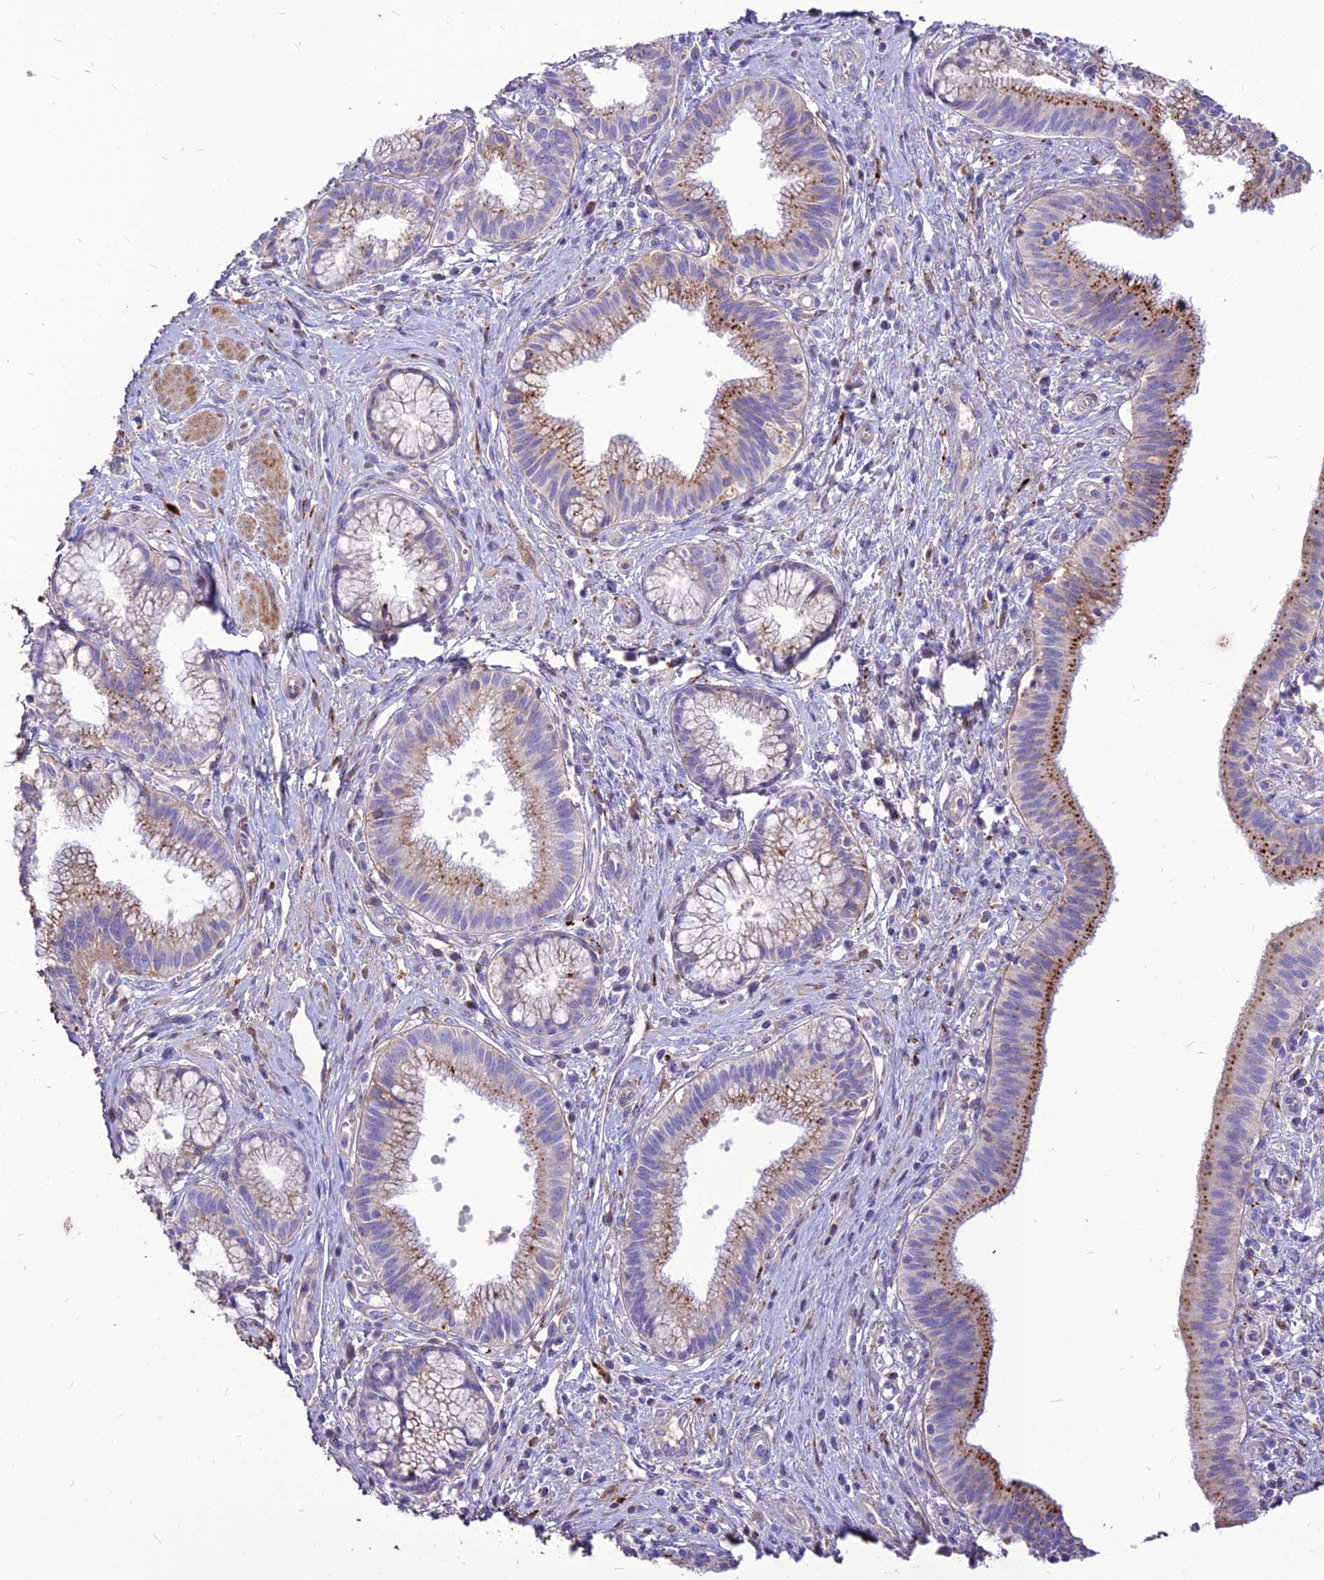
{"staining": {"intensity": "moderate", "quantity": "25%-75%", "location": "cytoplasmic/membranous"}, "tissue": "pancreatic cancer", "cell_type": "Tumor cells", "image_type": "cancer", "snomed": [{"axis": "morphology", "description": "Adenocarcinoma, NOS"}, {"axis": "topography", "description": "Pancreas"}], "caption": "Pancreatic adenocarcinoma stained with a protein marker reveals moderate staining in tumor cells.", "gene": "RIMOC1", "patient": {"sex": "male", "age": 72}}